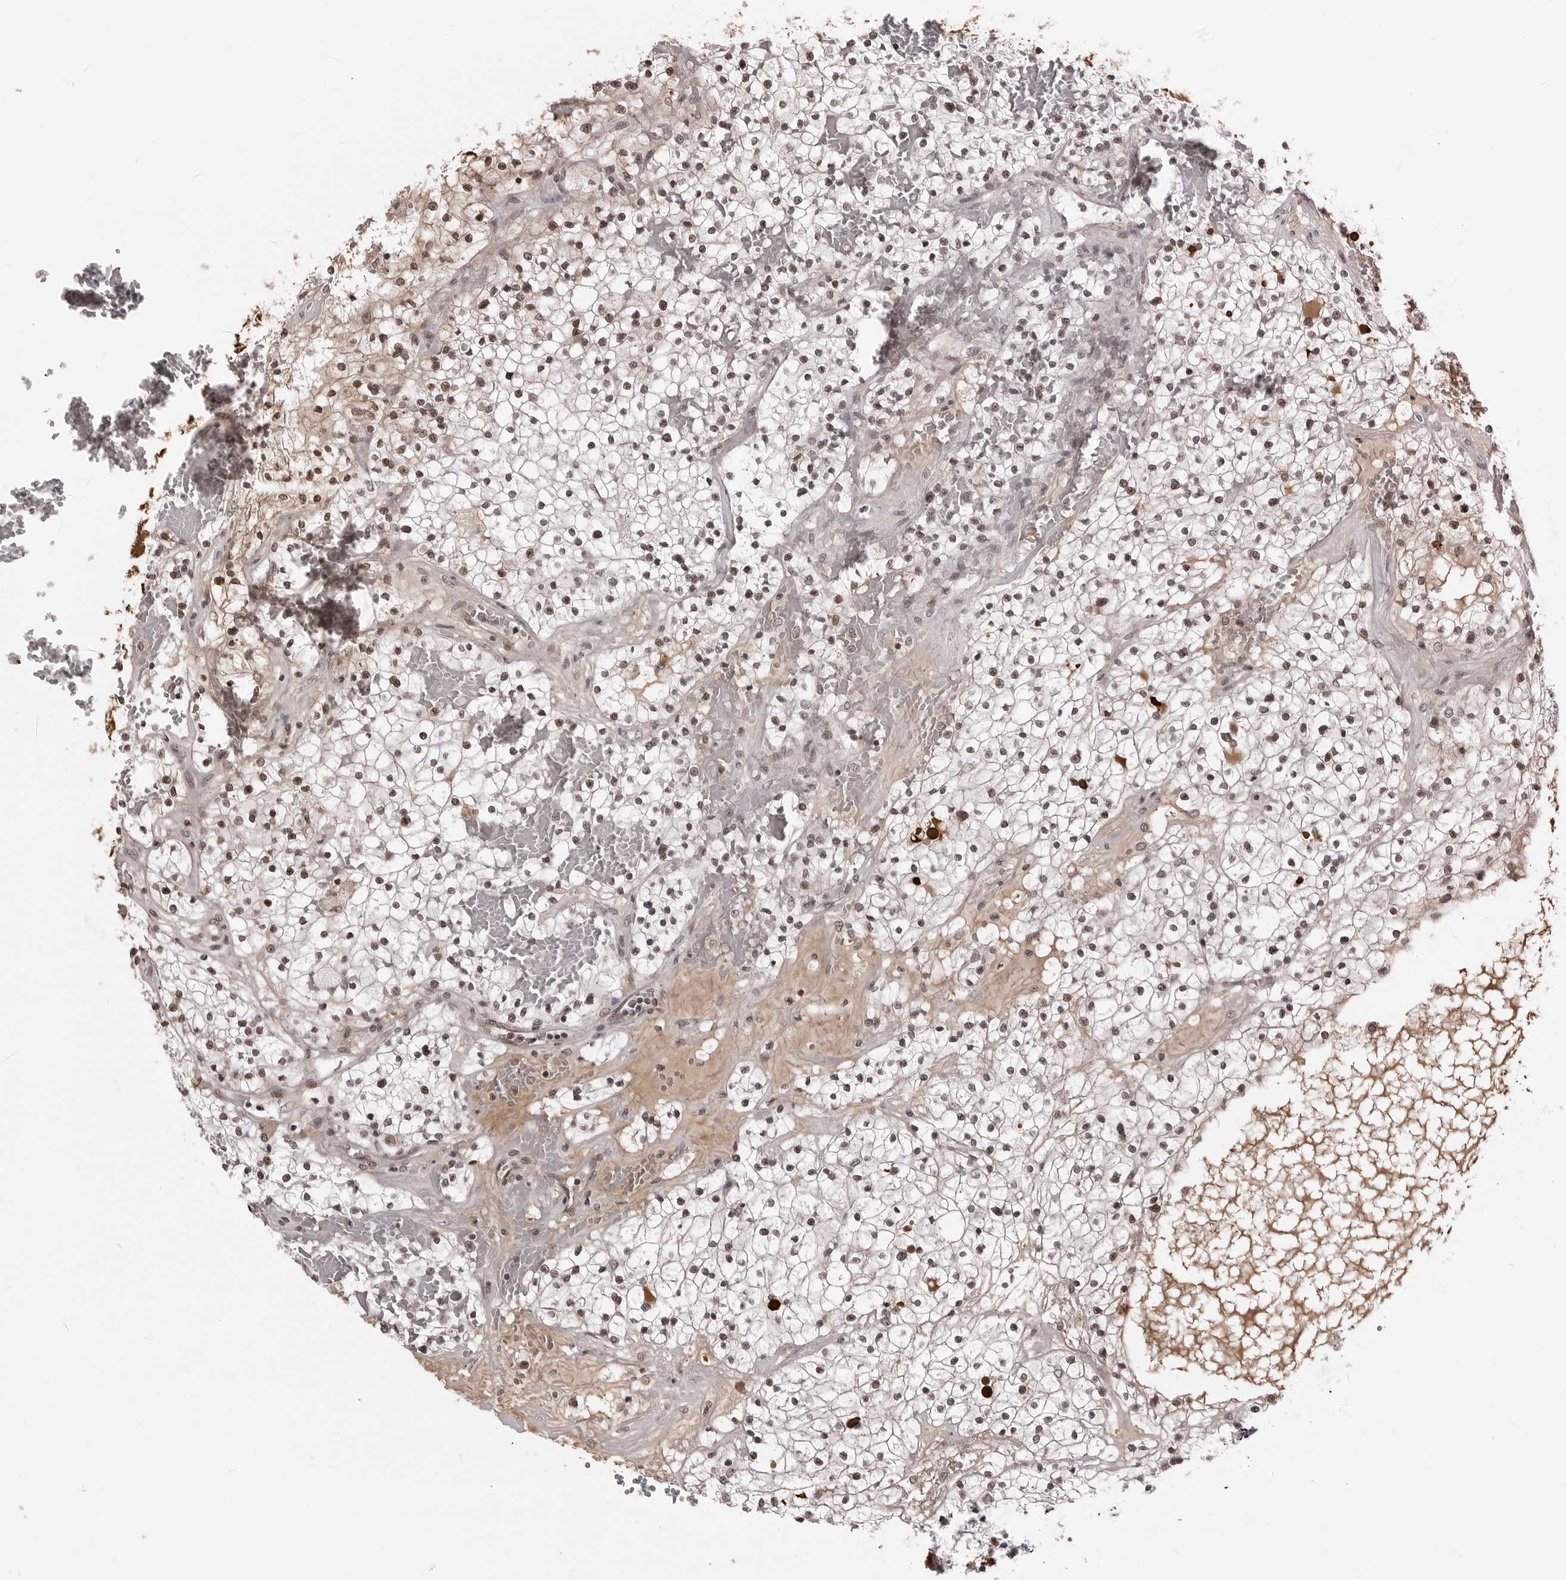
{"staining": {"intensity": "moderate", "quantity": ">75%", "location": "nuclear"}, "tissue": "renal cancer", "cell_type": "Tumor cells", "image_type": "cancer", "snomed": [{"axis": "morphology", "description": "Normal tissue, NOS"}, {"axis": "morphology", "description": "Adenocarcinoma, NOS"}, {"axis": "topography", "description": "Kidney"}], "caption": "Renal cancer stained for a protein reveals moderate nuclear positivity in tumor cells. Immunohistochemistry (ihc) stains the protein in brown and the nuclei are stained blue.", "gene": "PHF3", "patient": {"sex": "male", "age": 68}}